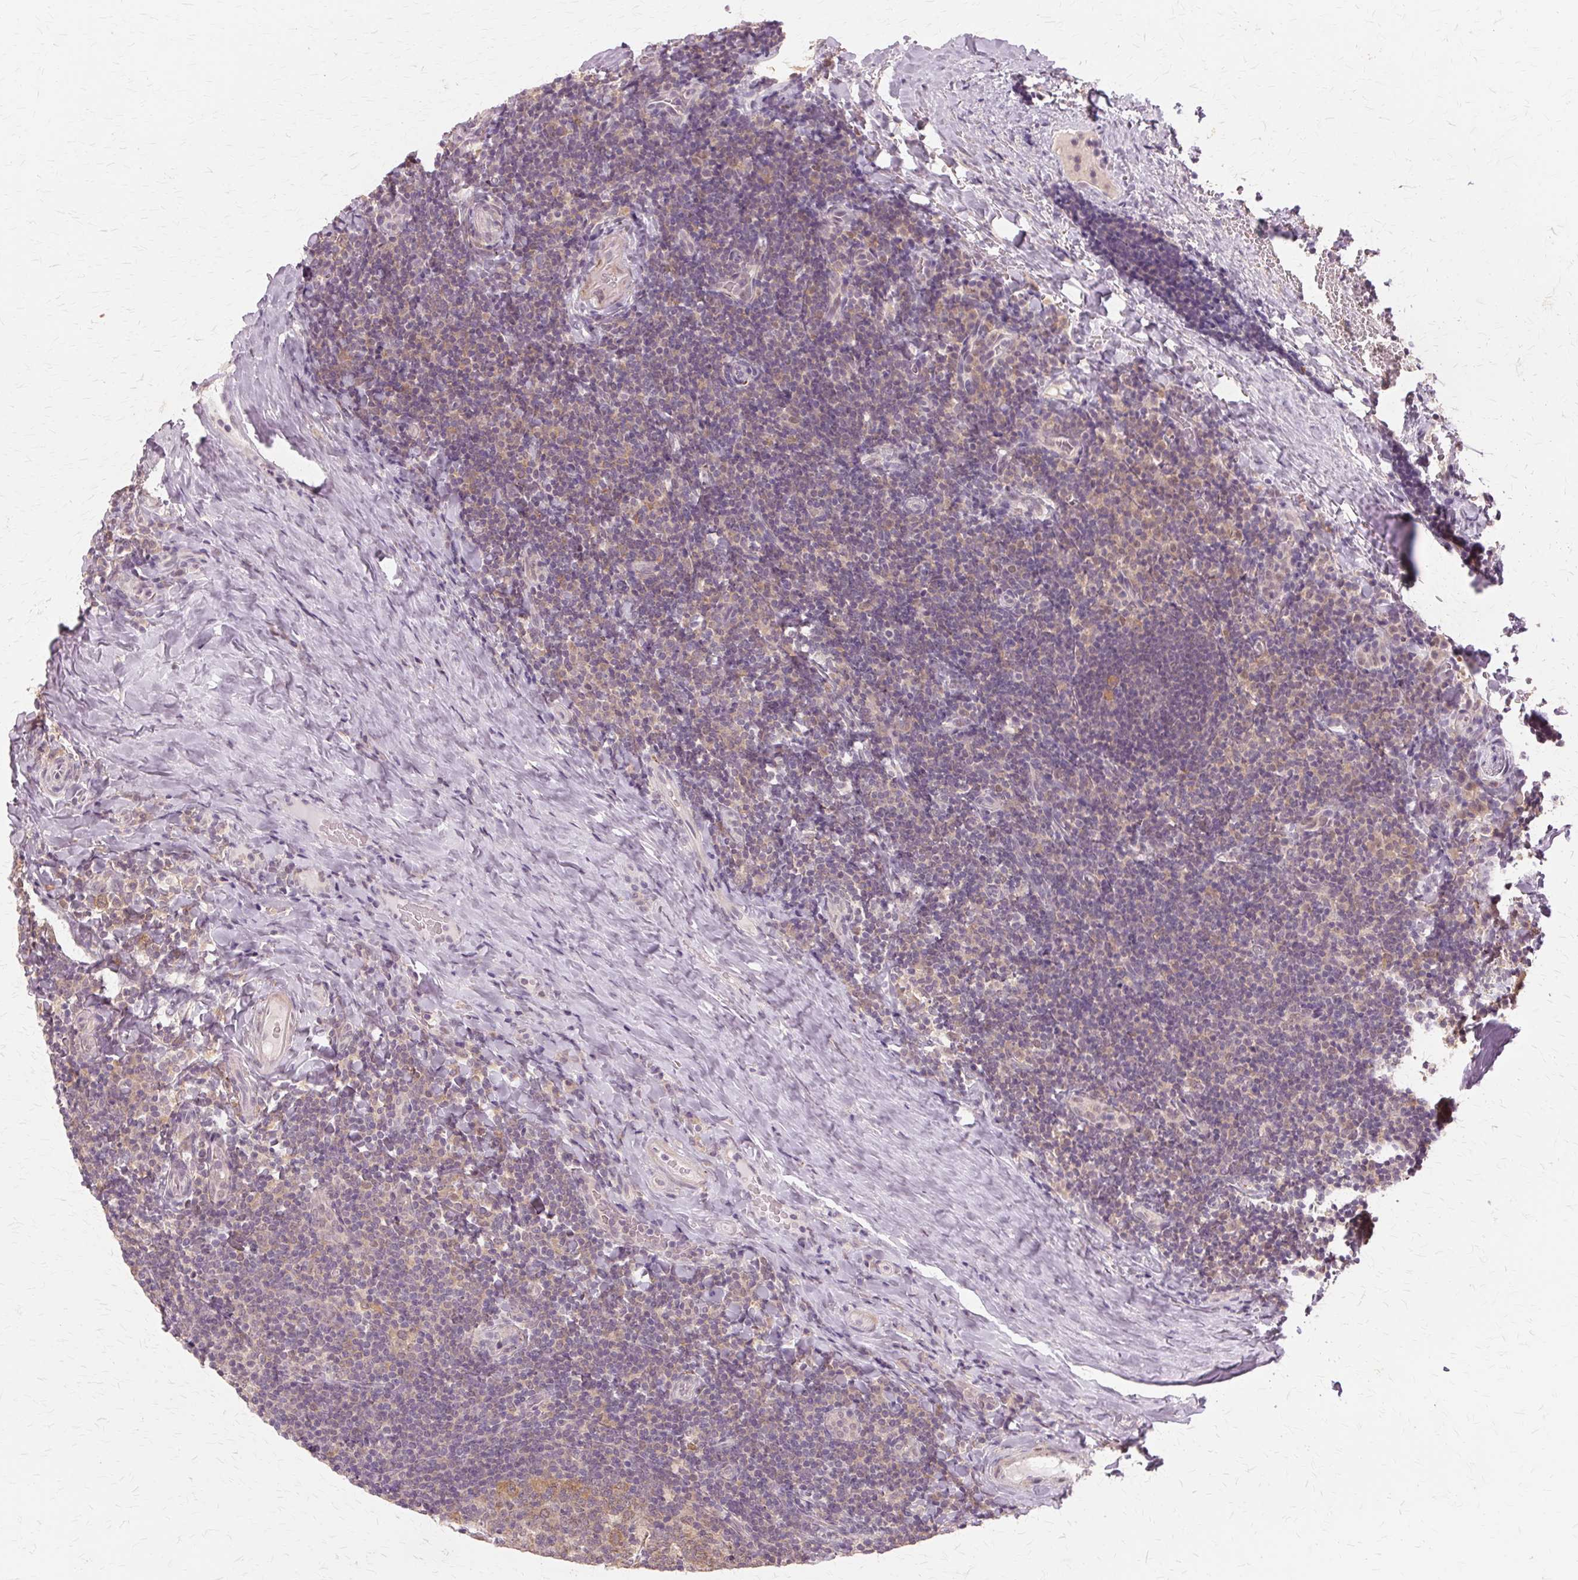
{"staining": {"intensity": "weak", "quantity": ">75%", "location": "cytoplasmic/membranous"}, "tissue": "tonsil", "cell_type": "Germinal center cells", "image_type": "normal", "snomed": [{"axis": "morphology", "description": "Normal tissue, NOS"}, {"axis": "topography", "description": "Tonsil"}], "caption": "Germinal center cells reveal weak cytoplasmic/membranous staining in about >75% of cells in unremarkable tonsil.", "gene": "PRMT5", "patient": {"sex": "male", "age": 17}}